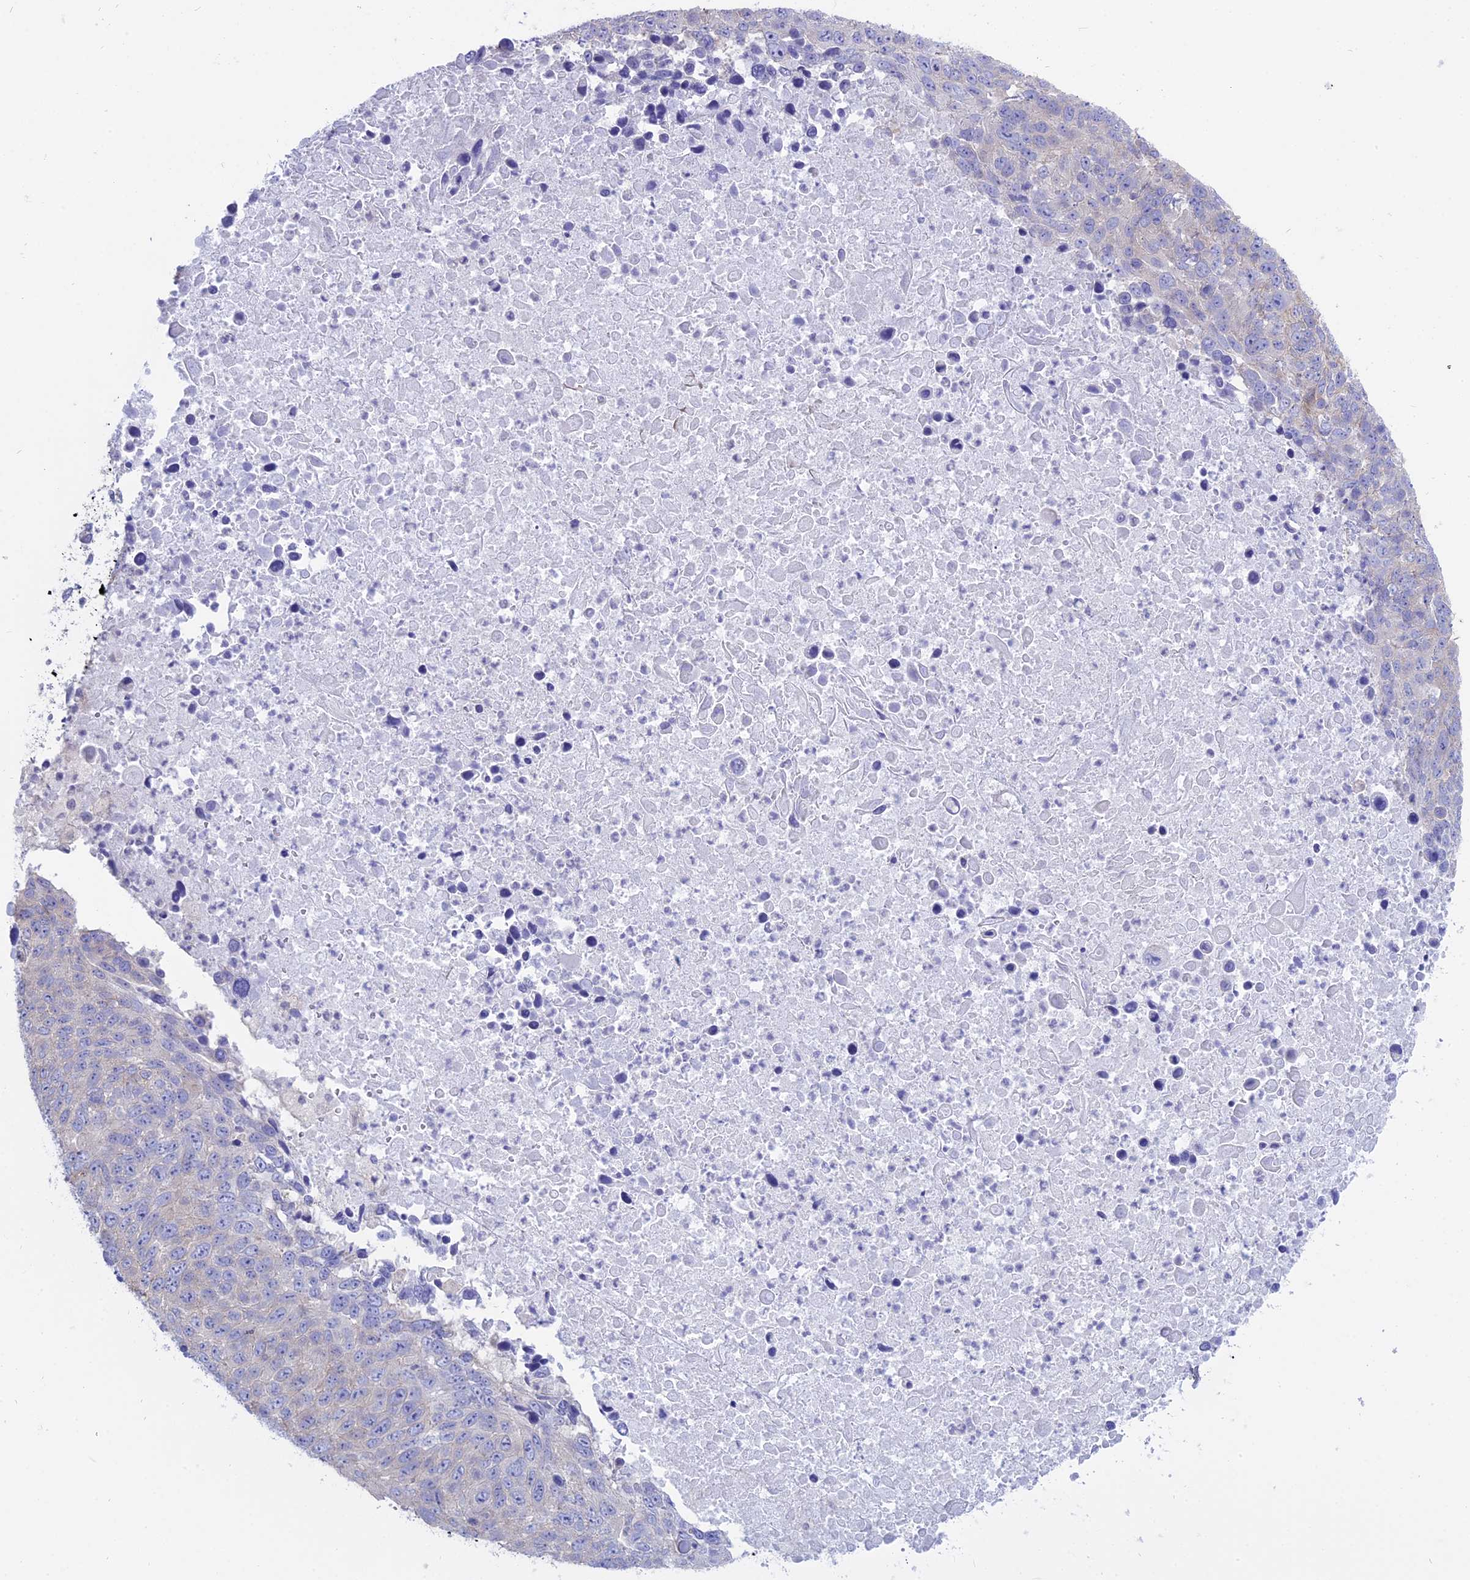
{"staining": {"intensity": "negative", "quantity": "none", "location": "none"}, "tissue": "lung cancer", "cell_type": "Tumor cells", "image_type": "cancer", "snomed": [{"axis": "morphology", "description": "Normal tissue, NOS"}, {"axis": "morphology", "description": "Squamous cell carcinoma, NOS"}, {"axis": "topography", "description": "Lymph node"}, {"axis": "topography", "description": "Lung"}], "caption": "Tumor cells show no significant positivity in lung squamous cell carcinoma.", "gene": "AHCYL1", "patient": {"sex": "male", "age": 66}}